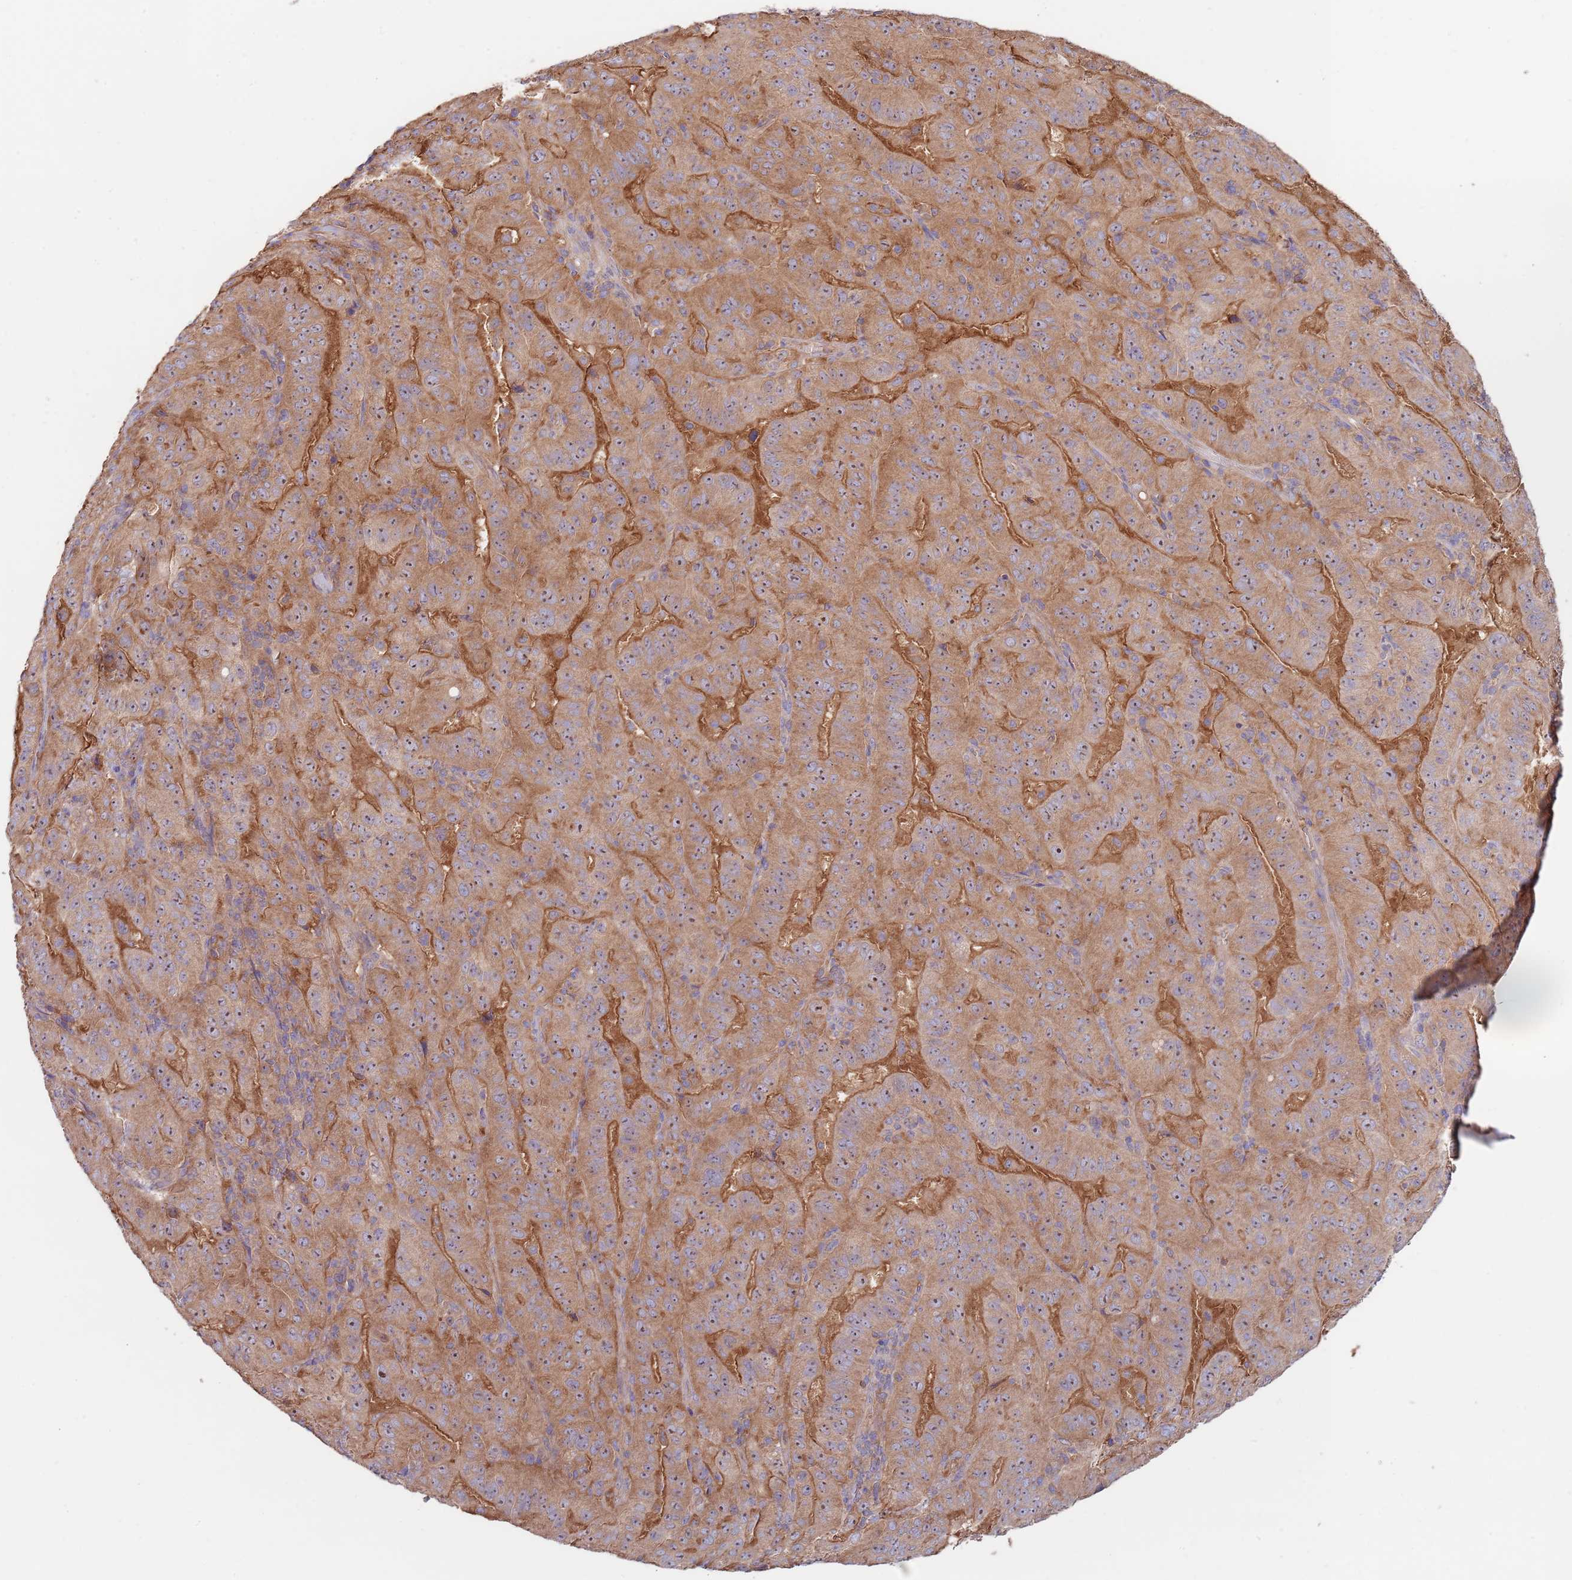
{"staining": {"intensity": "moderate", "quantity": ">75%", "location": "cytoplasmic/membranous"}, "tissue": "pancreatic cancer", "cell_type": "Tumor cells", "image_type": "cancer", "snomed": [{"axis": "morphology", "description": "Adenocarcinoma, NOS"}, {"axis": "topography", "description": "Pancreas"}], "caption": "Protein expression analysis of human pancreatic cancer (adenocarcinoma) reveals moderate cytoplasmic/membranous expression in approximately >75% of tumor cells.", "gene": "EIF3F", "patient": {"sex": "male", "age": 63}}